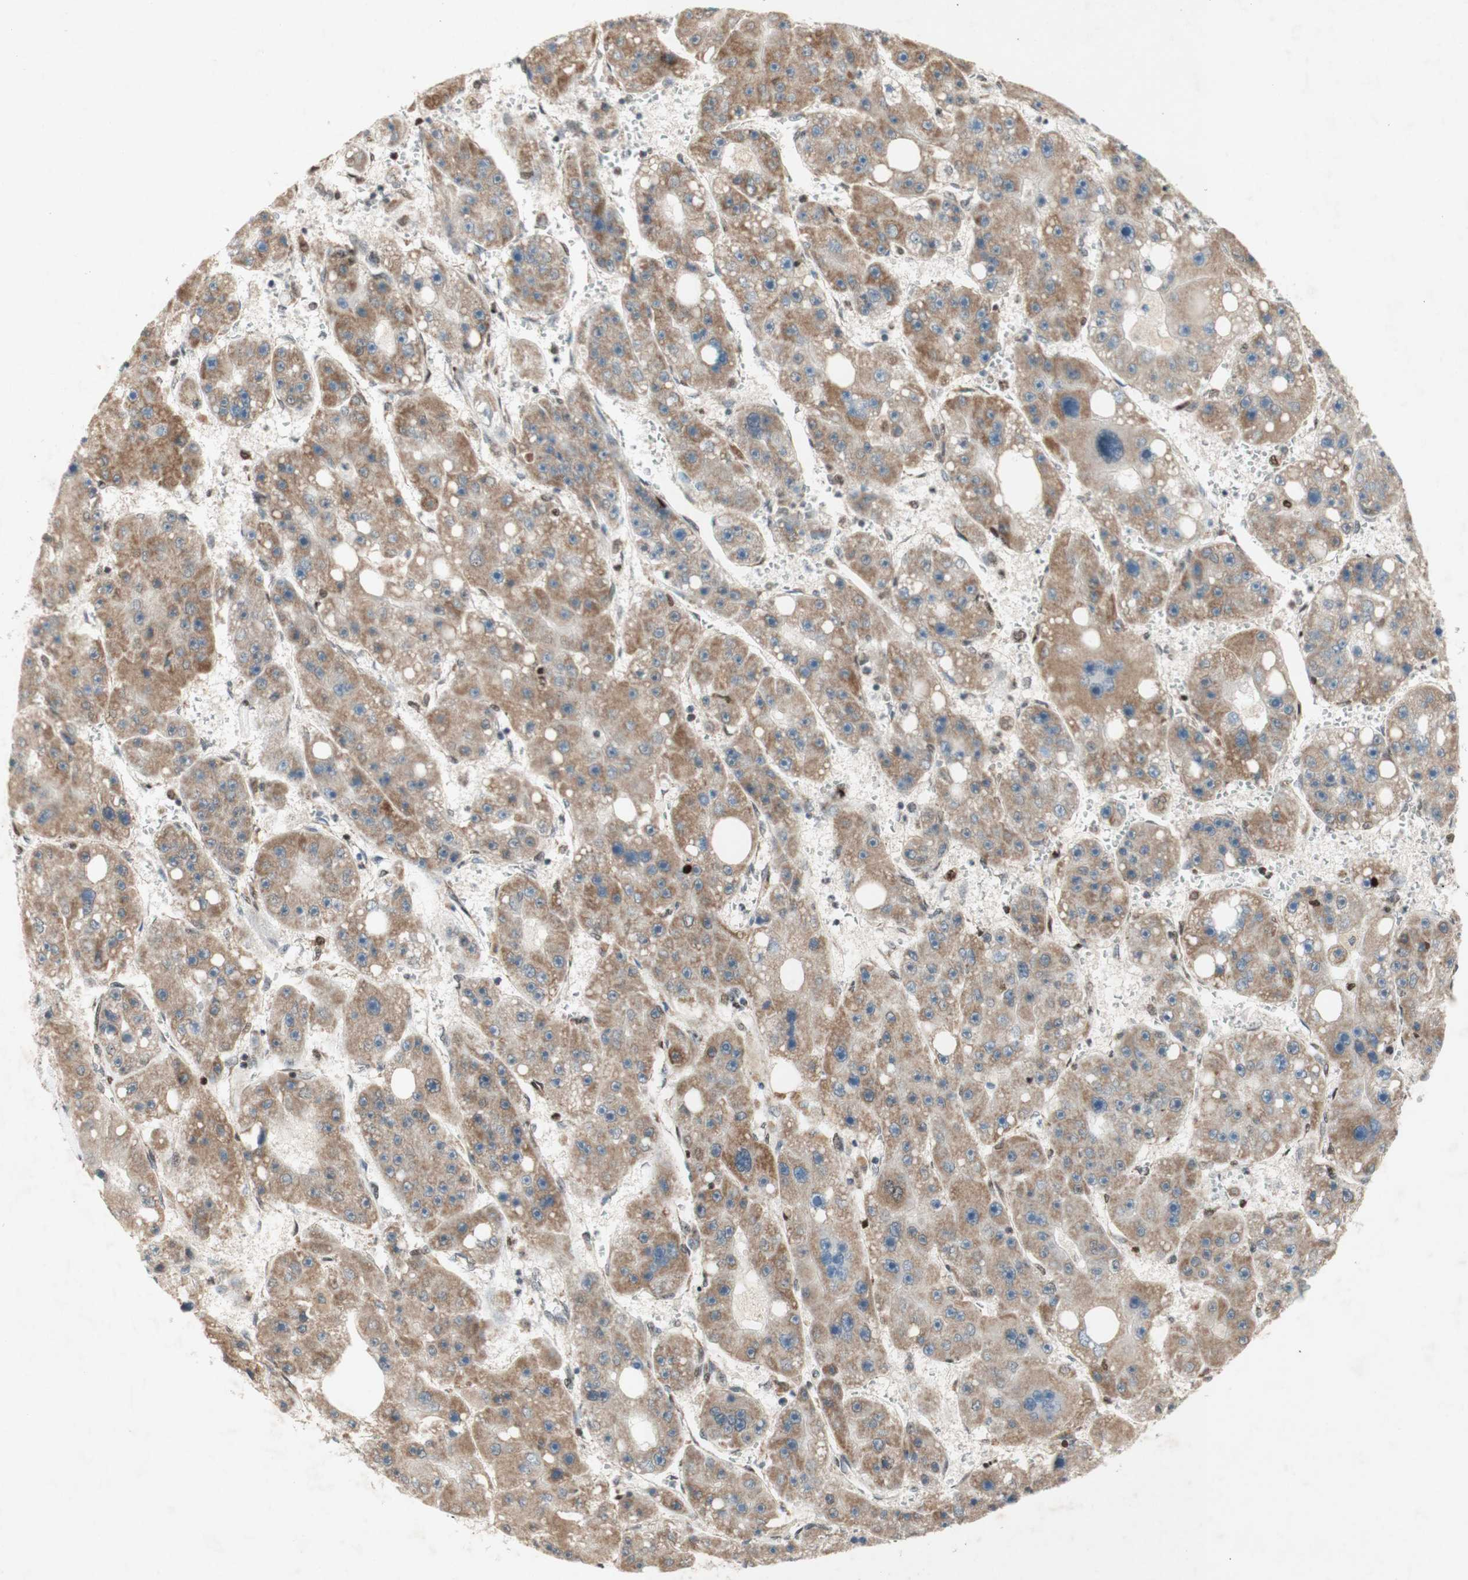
{"staining": {"intensity": "moderate", "quantity": "25%-75%", "location": "cytoplasmic/membranous"}, "tissue": "liver cancer", "cell_type": "Tumor cells", "image_type": "cancer", "snomed": [{"axis": "morphology", "description": "Carcinoma, Hepatocellular, NOS"}, {"axis": "topography", "description": "Liver"}], "caption": "Human liver cancer stained with a protein marker reveals moderate staining in tumor cells.", "gene": "DNMT3A", "patient": {"sex": "female", "age": 61}}